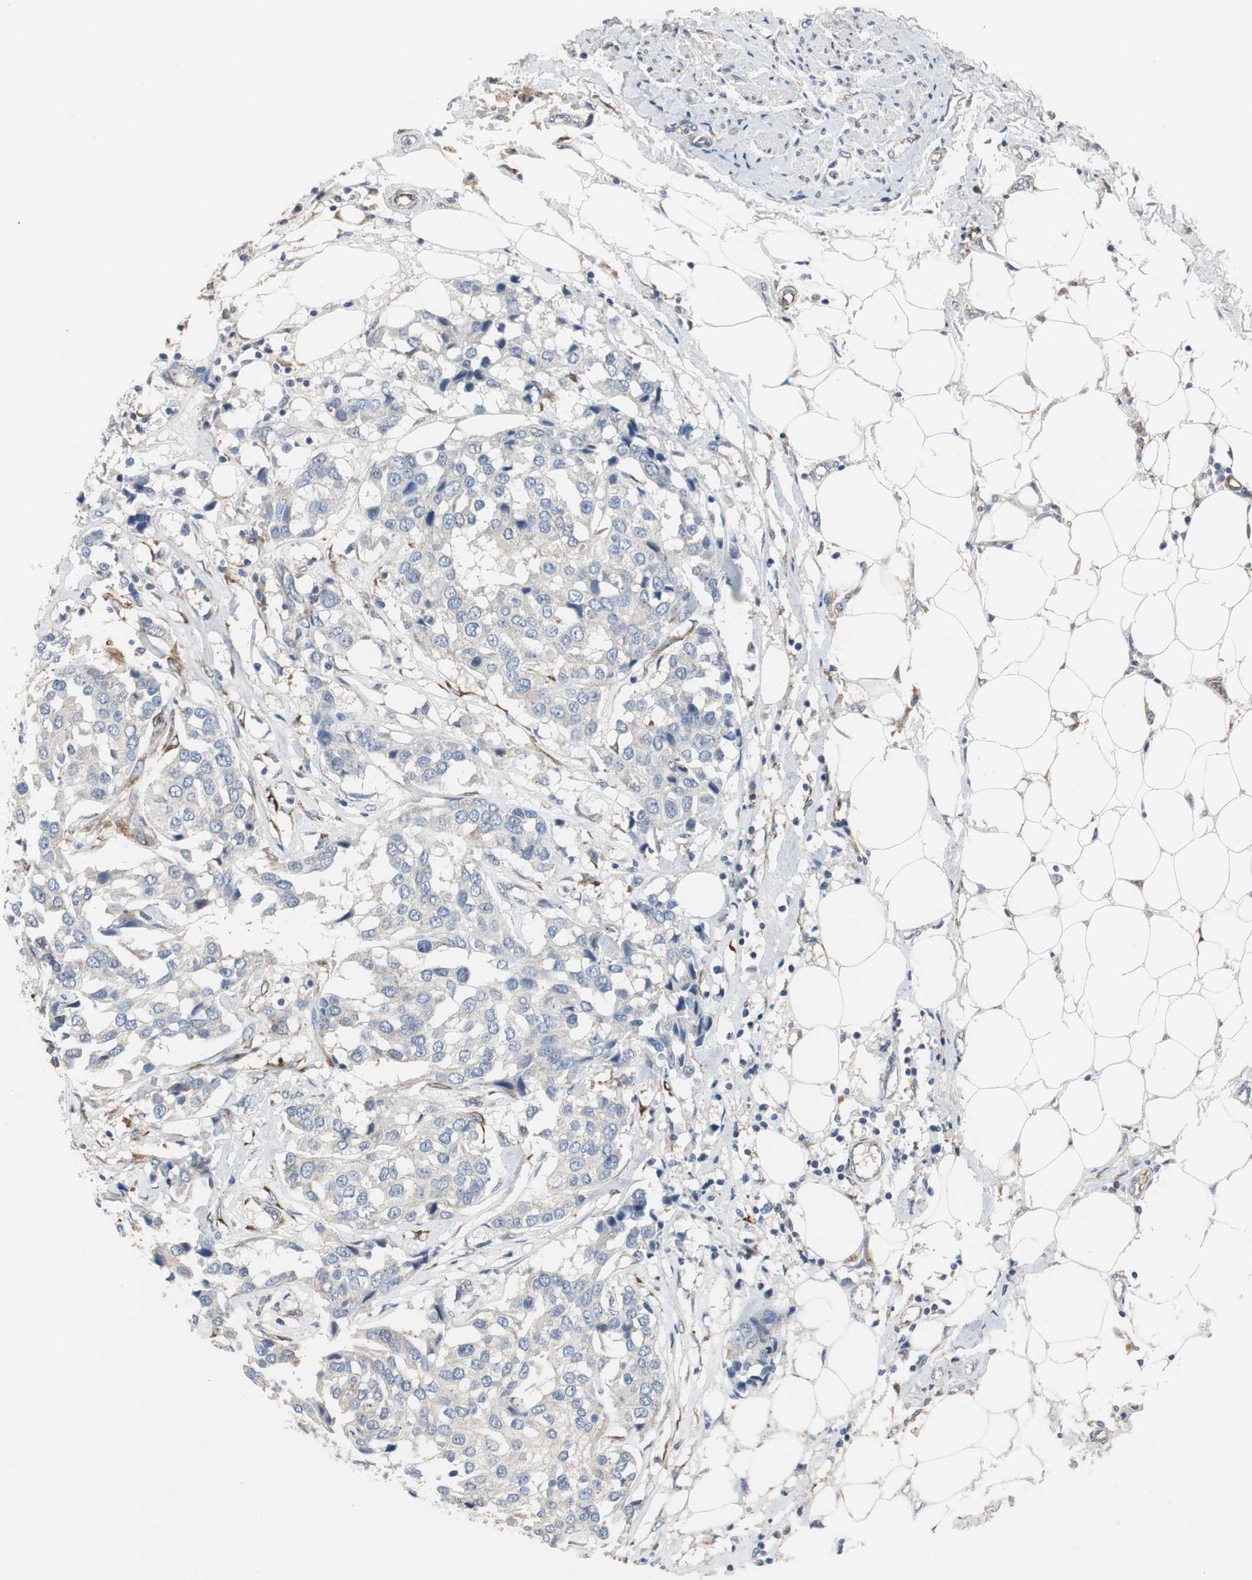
{"staining": {"intensity": "negative", "quantity": "none", "location": "none"}, "tissue": "breast cancer", "cell_type": "Tumor cells", "image_type": "cancer", "snomed": [{"axis": "morphology", "description": "Duct carcinoma"}, {"axis": "topography", "description": "Breast"}], "caption": "This histopathology image is of breast intraductal carcinoma stained with immunohistochemistry to label a protein in brown with the nuclei are counter-stained blue. There is no staining in tumor cells.", "gene": "ISCU", "patient": {"sex": "female", "age": 80}}